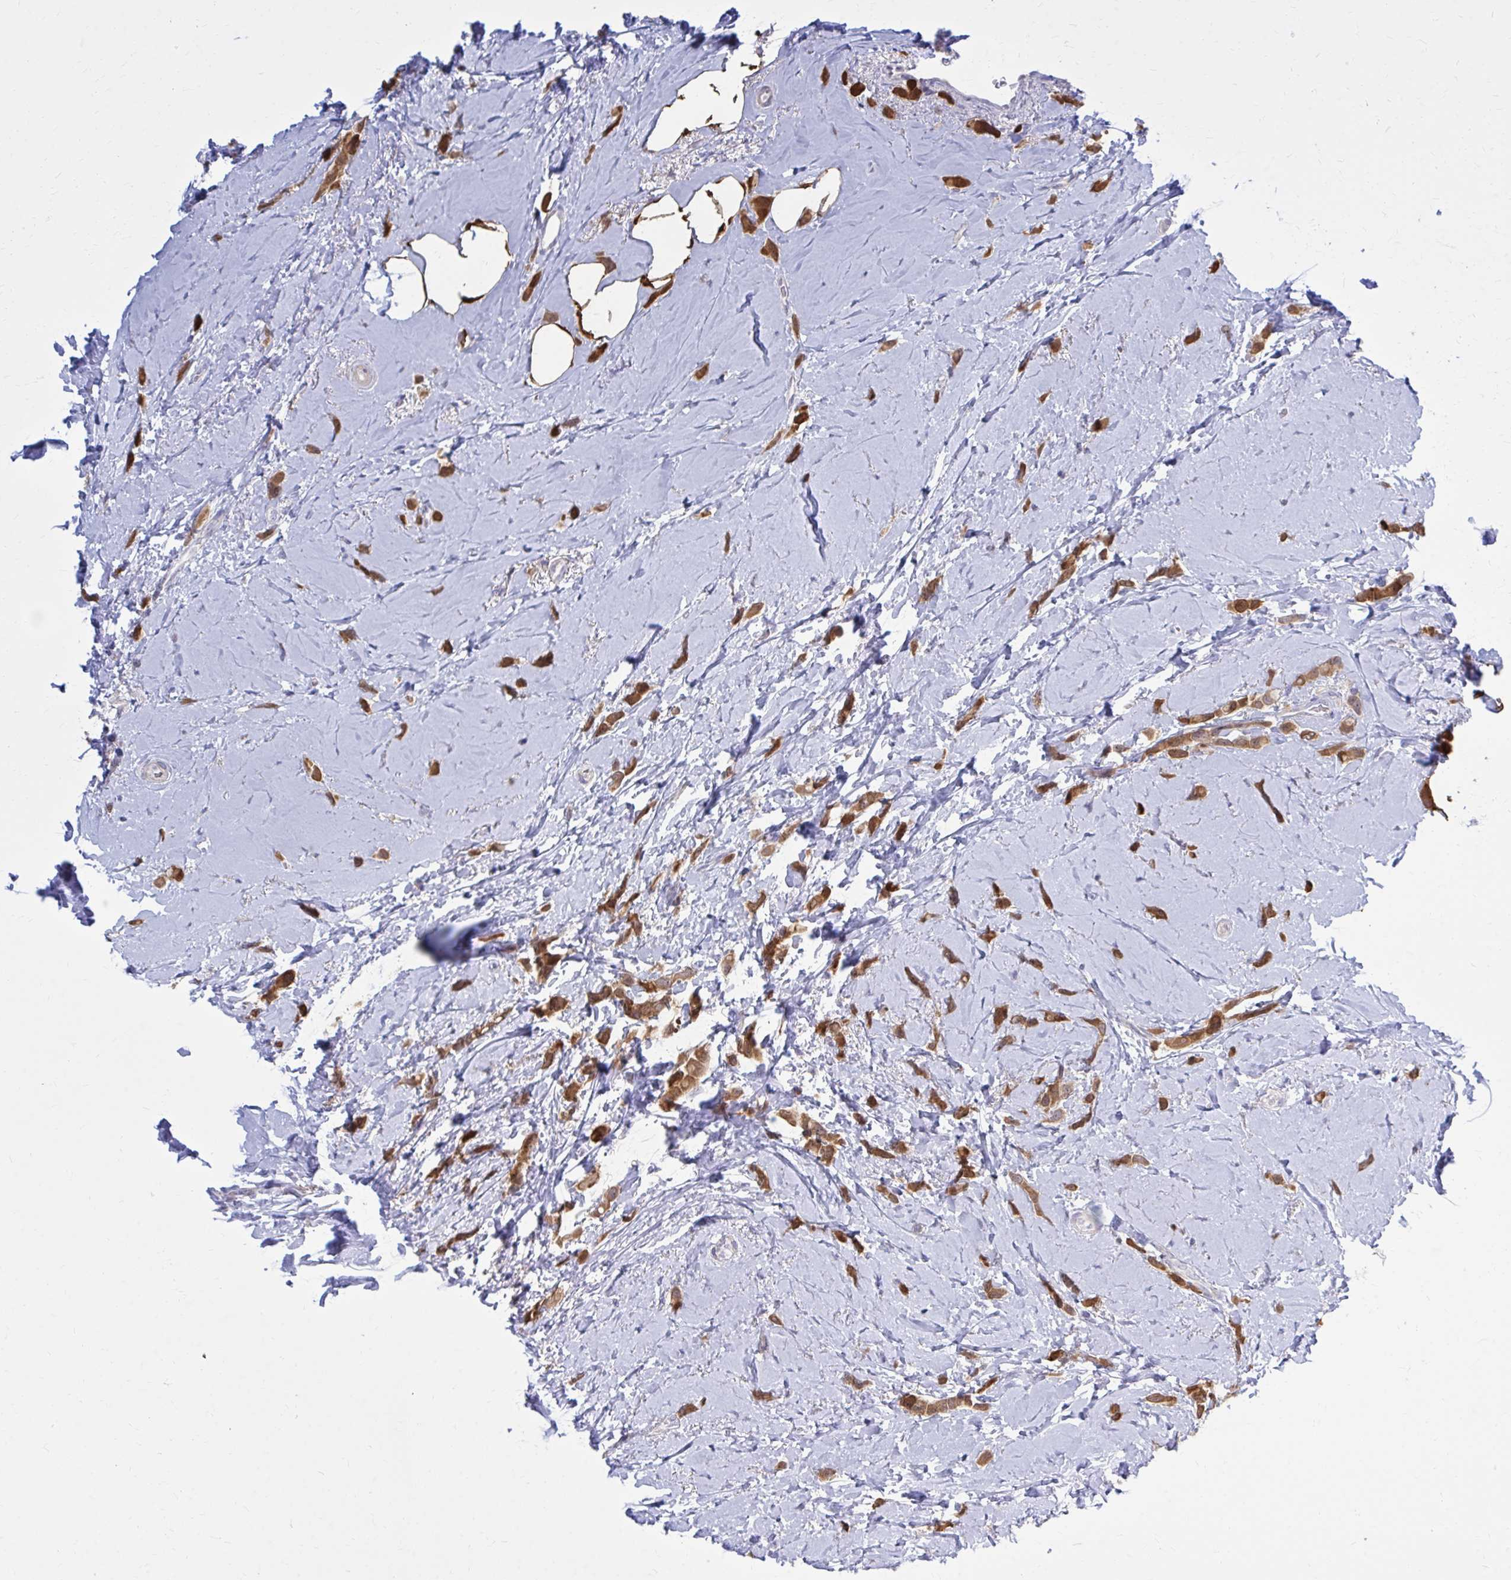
{"staining": {"intensity": "strong", "quantity": ">75%", "location": "cytoplasmic/membranous"}, "tissue": "breast cancer", "cell_type": "Tumor cells", "image_type": "cancer", "snomed": [{"axis": "morphology", "description": "Lobular carcinoma"}, {"axis": "topography", "description": "Breast"}], "caption": "An immunohistochemistry (IHC) histopathology image of neoplastic tissue is shown. Protein staining in brown shows strong cytoplasmic/membranous positivity in breast lobular carcinoma within tumor cells.", "gene": "DBI", "patient": {"sex": "female", "age": 66}}